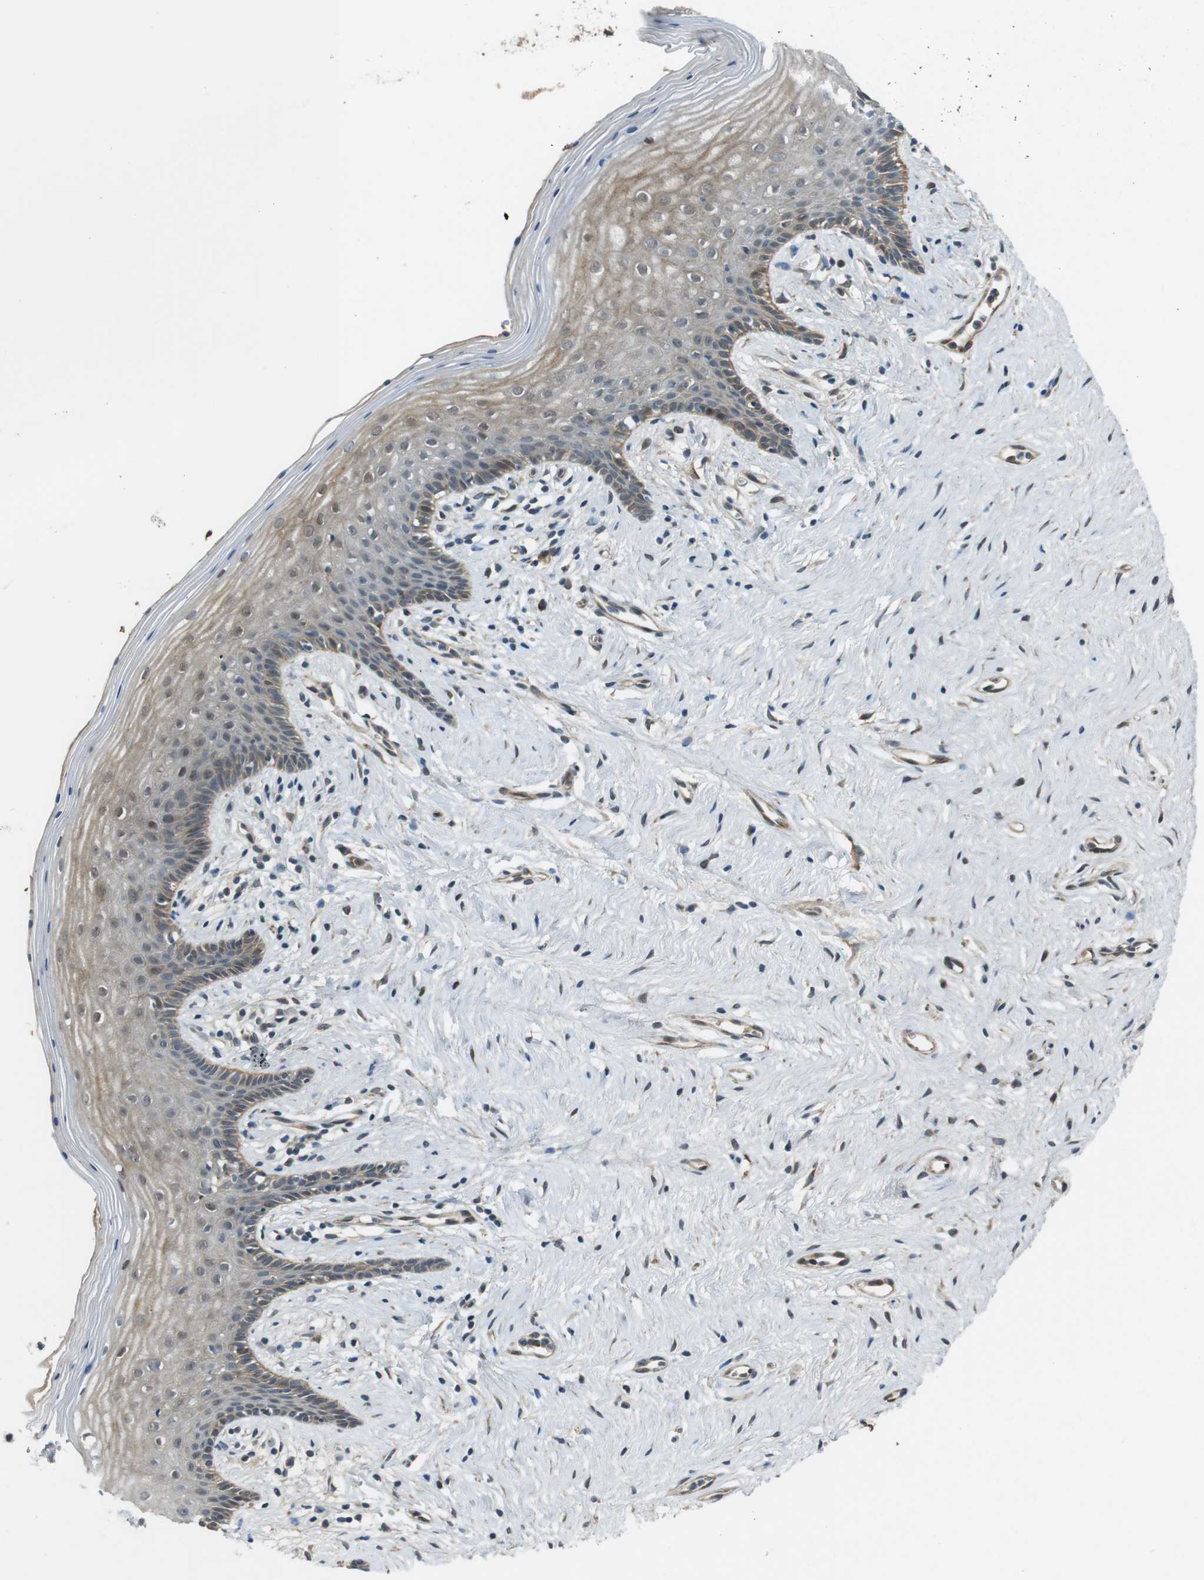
{"staining": {"intensity": "weak", "quantity": "25%-75%", "location": "cytoplasmic/membranous"}, "tissue": "vagina", "cell_type": "Squamous epithelial cells", "image_type": "normal", "snomed": [{"axis": "morphology", "description": "Normal tissue, NOS"}, {"axis": "topography", "description": "Vagina"}], "caption": "Benign vagina was stained to show a protein in brown. There is low levels of weak cytoplasmic/membranous staining in about 25%-75% of squamous epithelial cells. Nuclei are stained in blue.", "gene": "IFFO2", "patient": {"sex": "female", "age": 44}}